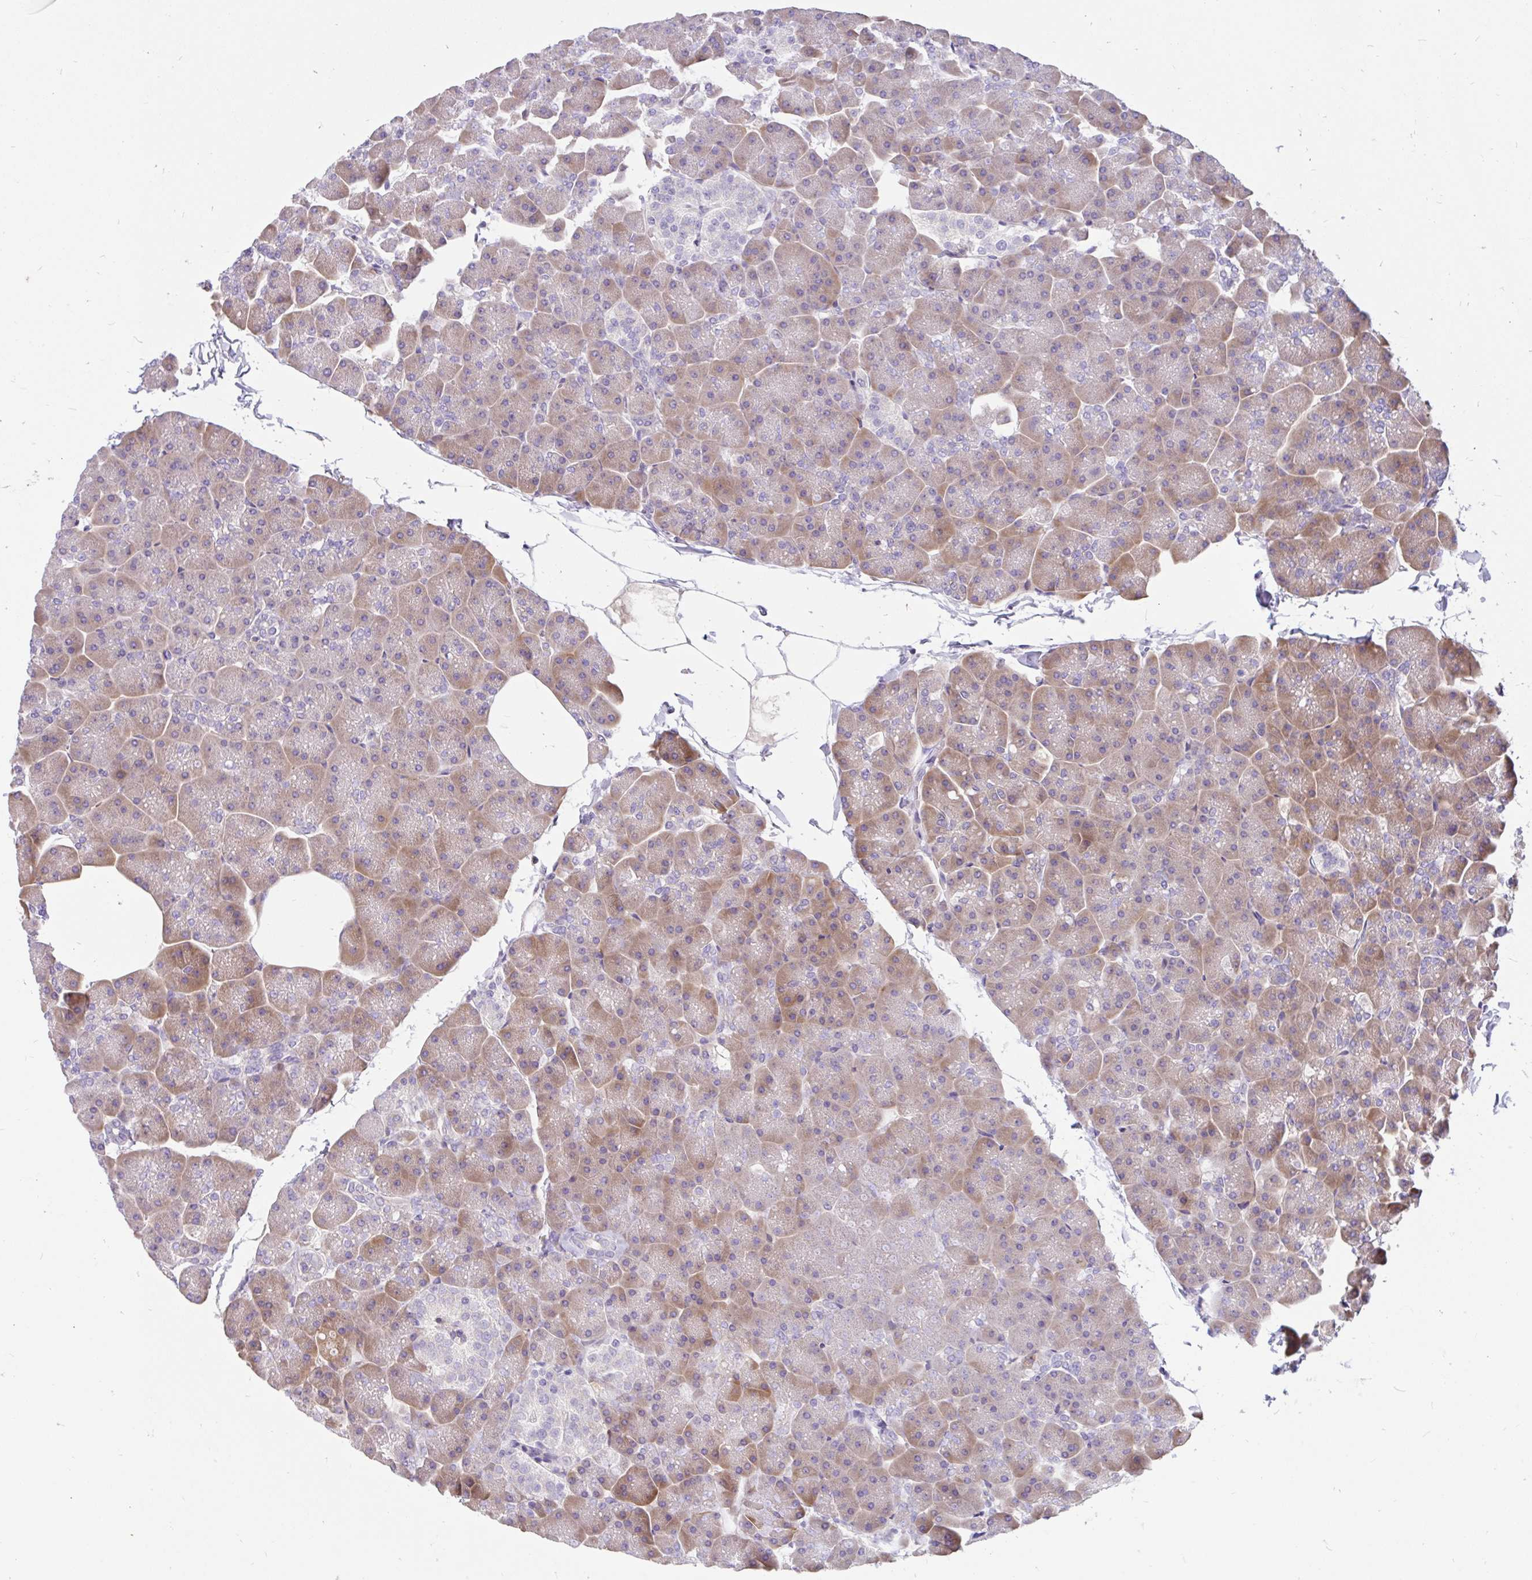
{"staining": {"intensity": "moderate", "quantity": "<25%", "location": "cytoplasmic/membranous"}, "tissue": "pancreas", "cell_type": "Exocrine glandular cells", "image_type": "normal", "snomed": [{"axis": "morphology", "description": "Normal tissue, NOS"}, {"axis": "topography", "description": "Pancreas"}], "caption": "Human pancreas stained with a brown dye reveals moderate cytoplasmic/membranous positive positivity in approximately <25% of exocrine glandular cells.", "gene": "LRRC26", "patient": {"sex": "male", "age": 35}}